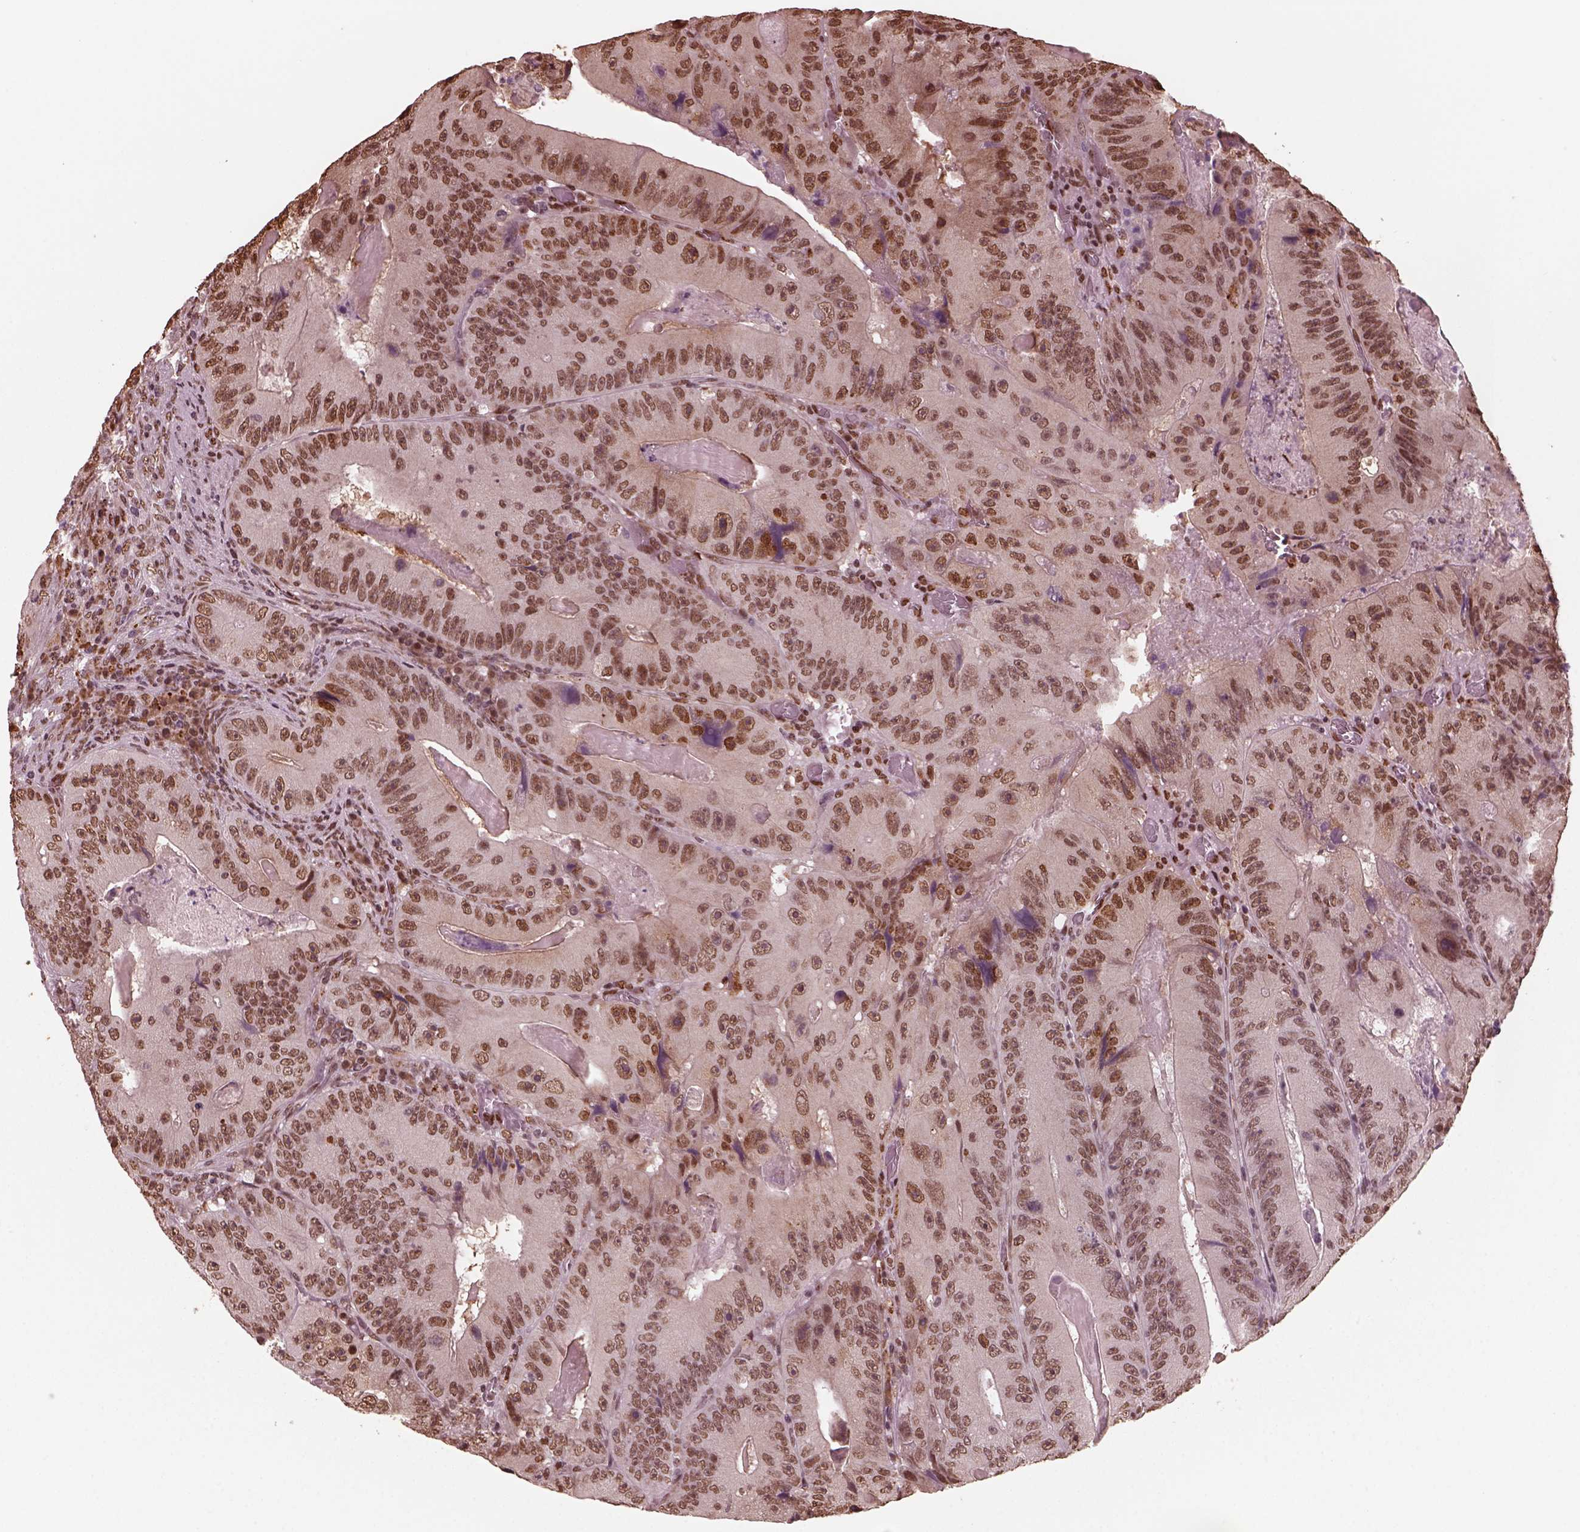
{"staining": {"intensity": "moderate", "quantity": ">75%", "location": "nuclear"}, "tissue": "colorectal cancer", "cell_type": "Tumor cells", "image_type": "cancer", "snomed": [{"axis": "morphology", "description": "Adenocarcinoma, NOS"}, {"axis": "topography", "description": "Colon"}], "caption": "This is an image of immunohistochemistry (IHC) staining of colorectal cancer (adenocarcinoma), which shows moderate positivity in the nuclear of tumor cells.", "gene": "NSD1", "patient": {"sex": "female", "age": 86}}